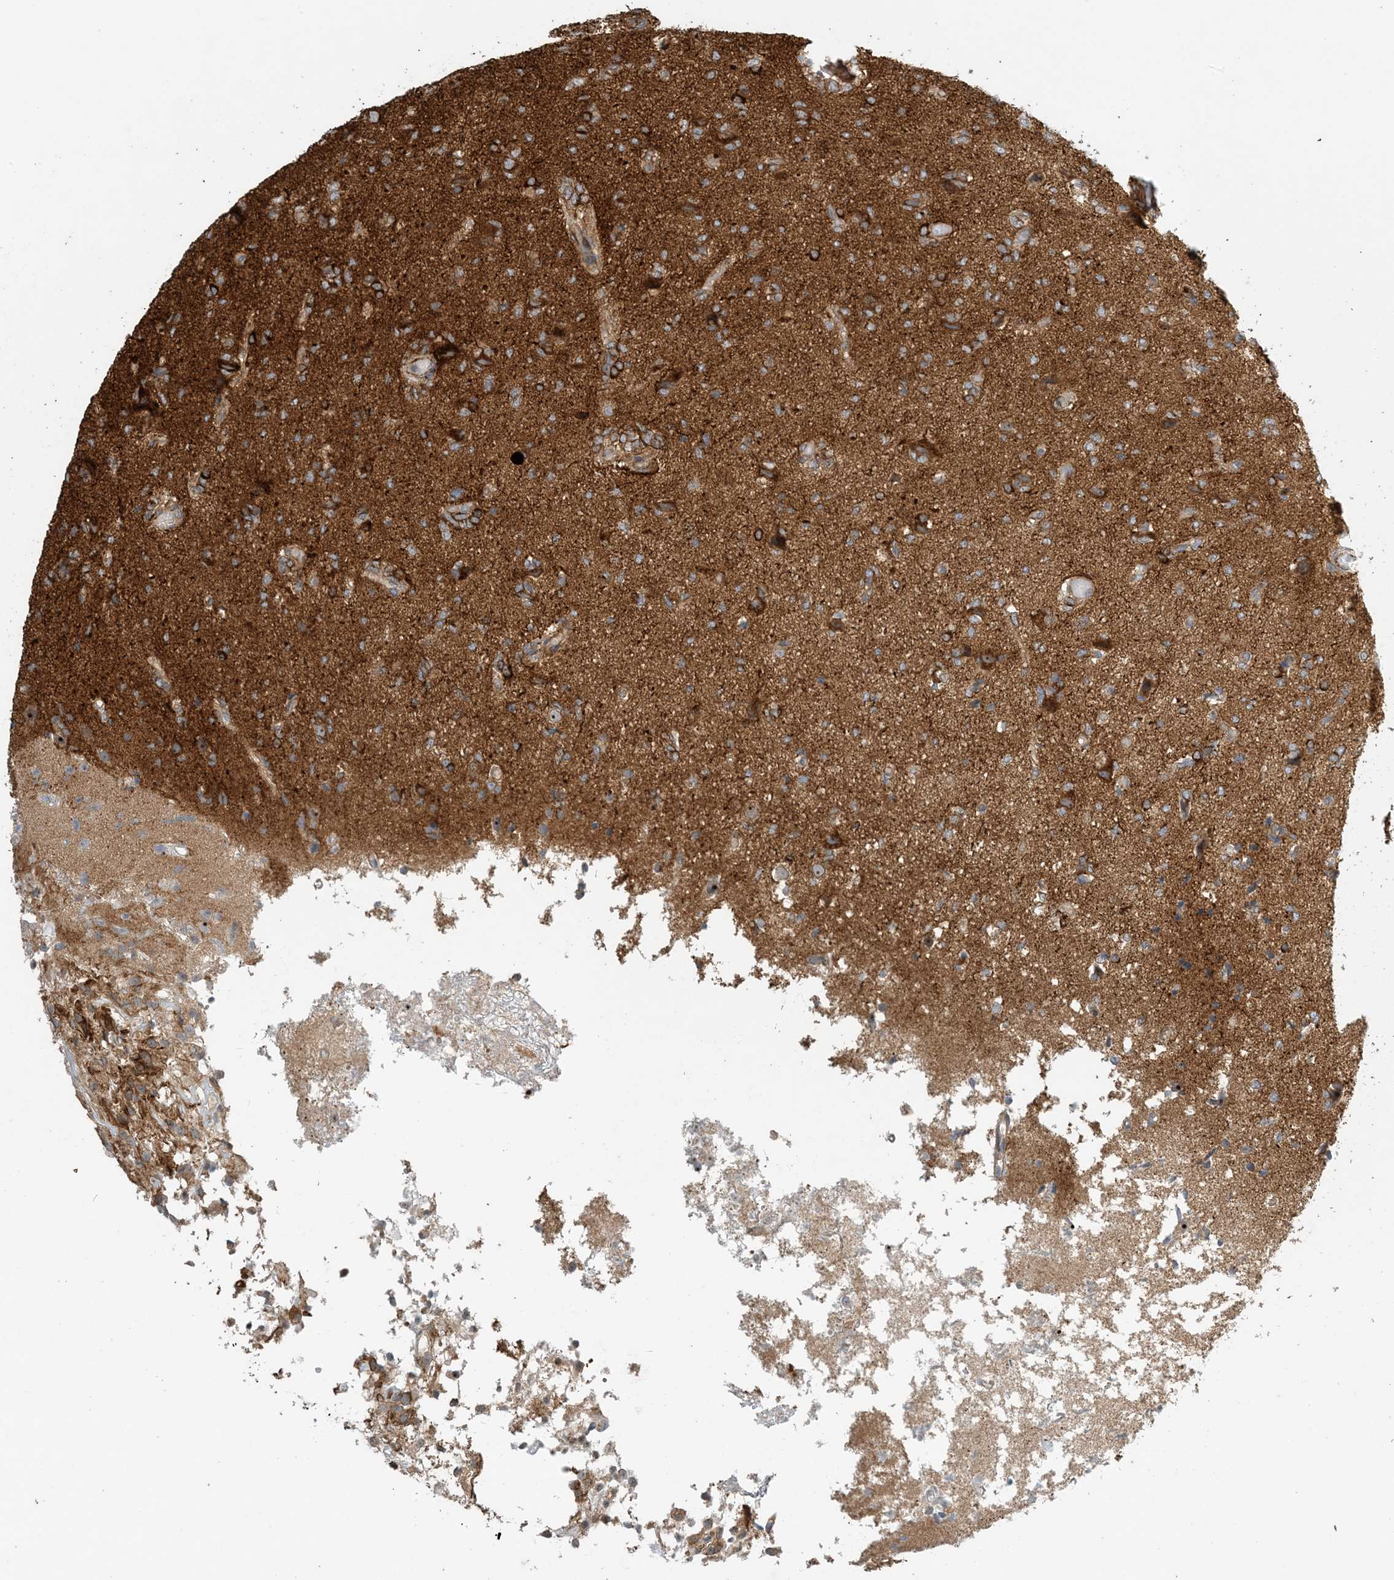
{"staining": {"intensity": "moderate", "quantity": "25%-75%", "location": "cytoplasmic/membranous"}, "tissue": "glioma", "cell_type": "Tumor cells", "image_type": "cancer", "snomed": [{"axis": "morphology", "description": "Glioma, malignant, High grade"}, {"axis": "topography", "description": "Brain"}], "caption": "Immunohistochemistry photomicrograph of malignant high-grade glioma stained for a protein (brown), which displays medium levels of moderate cytoplasmic/membranous expression in approximately 25%-75% of tumor cells.", "gene": "ZBTB3", "patient": {"sex": "female", "age": 59}}